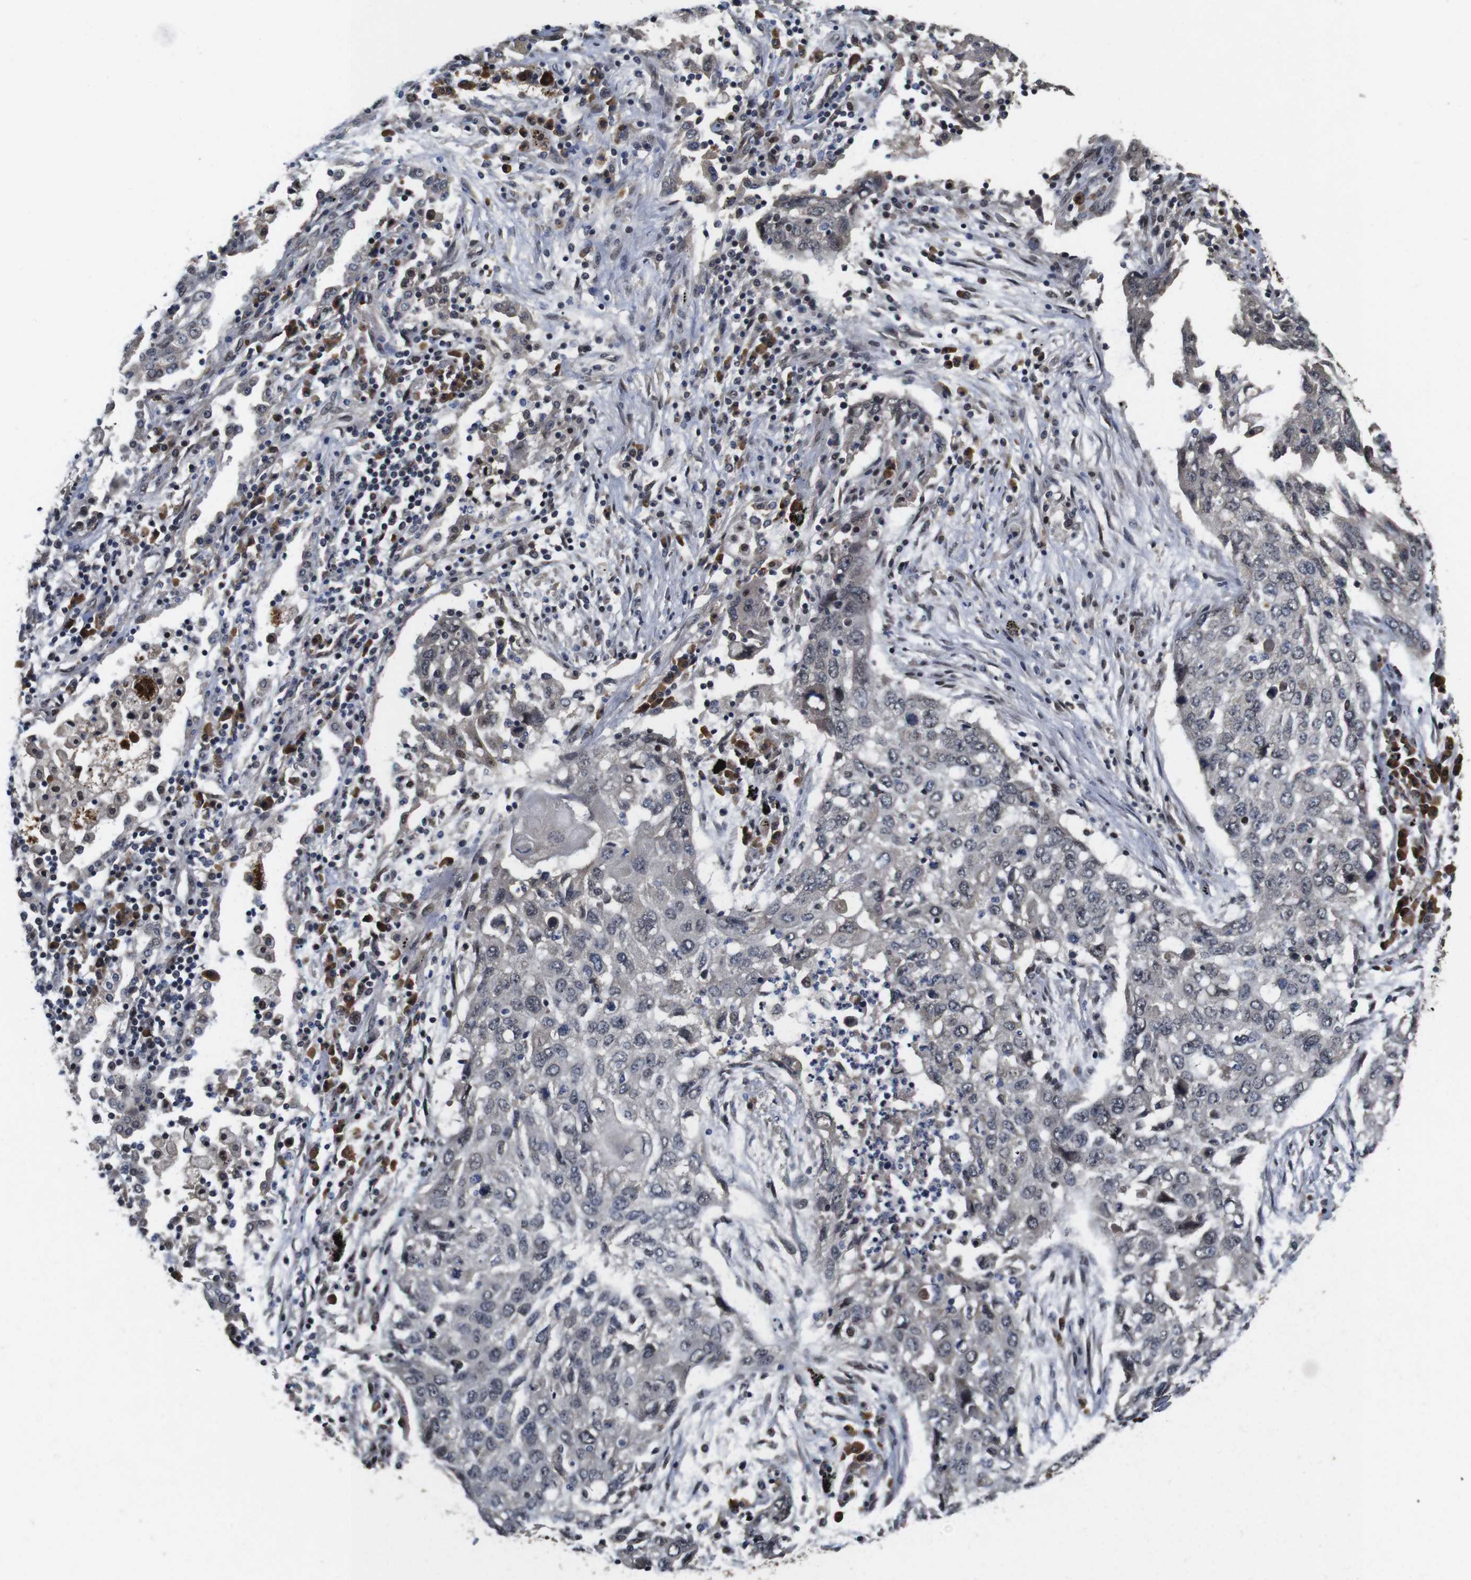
{"staining": {"intensity": "negative", "quantity": "none", "location": "none"}, "tissue": "lung cancer", "cell_type": "Tumor cells", "image_type": "cancer", "snomed": [{"axis": "morphology", "description": "Squamous cell carcinoma, NOS"}, {"axis": "topography", "description": "Lung"}], "caption": "IHC micrograph of neoplastic tissue: human lung cancer (squamous cell carcinoma) stained with DAB displays no significant protein positivity in tumor cells.", "gene": "ZBTB46", "patient": {"sex": "female", "age": 63}}